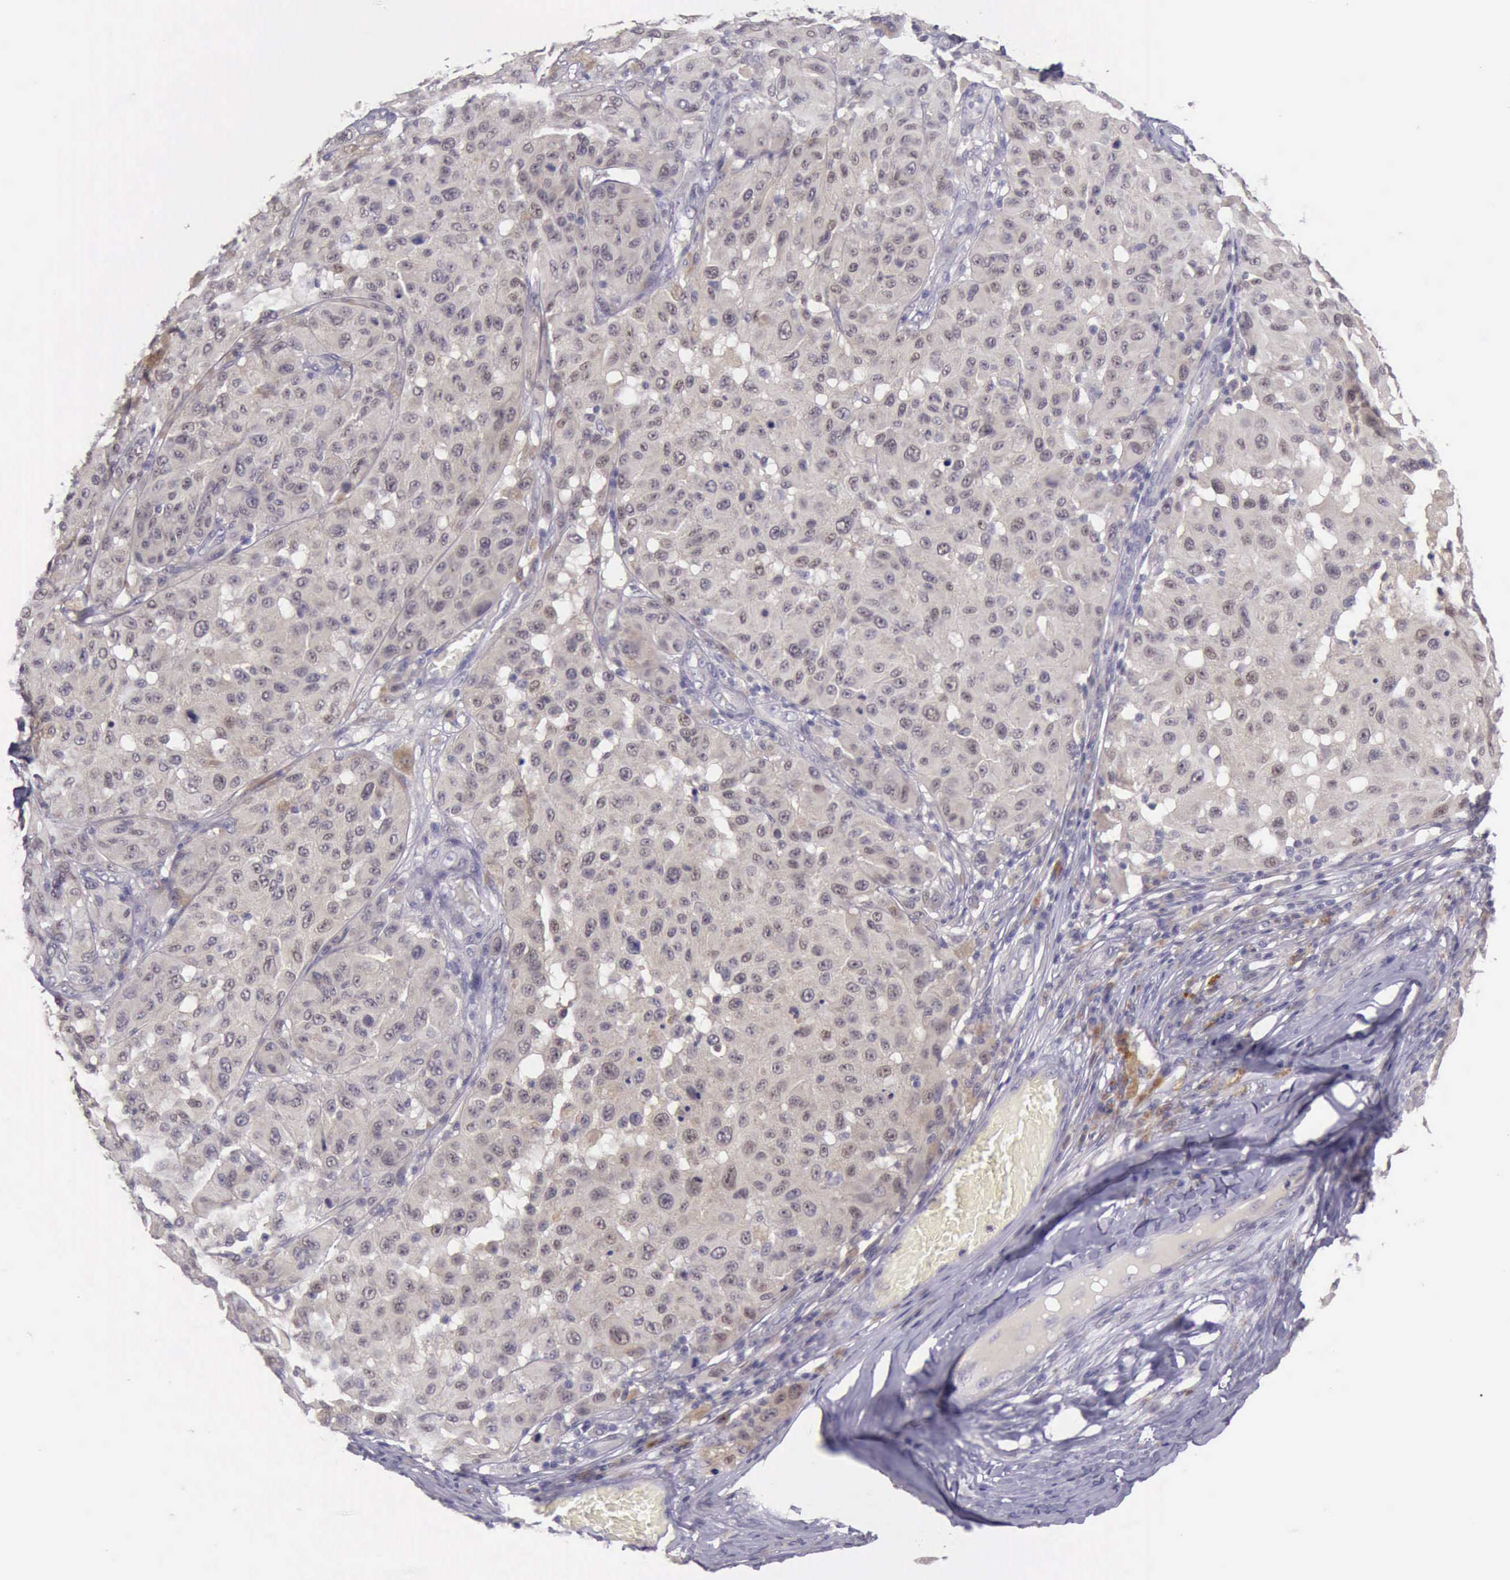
{"staining": {"intensity": "weak", "quantity": ">75%", "location": "cytoplasmic/membranous,nuclear"}, "tissue": "melanoma", "cell_type": "Tumor cells", "image_type": "cancer", "snomed": [{"axis": "morphology", "description": "Malignant melanoma, NOS"}, {"axis": "topography", "description": "Skin"}], "caption": "Melanoma tissue shows weak cytoplasmic/membranous and nuclear positivity in about >75% of tumor cells The staining was performed using DAB (3,3'-diaminobenzidine) to visualize the protein expression in brown, while the nuclei were stained in blue with hematoxylin (Magnification: 20x).", "gene": "ARNT2", "patient": {"sex": "female", "age": 77}}